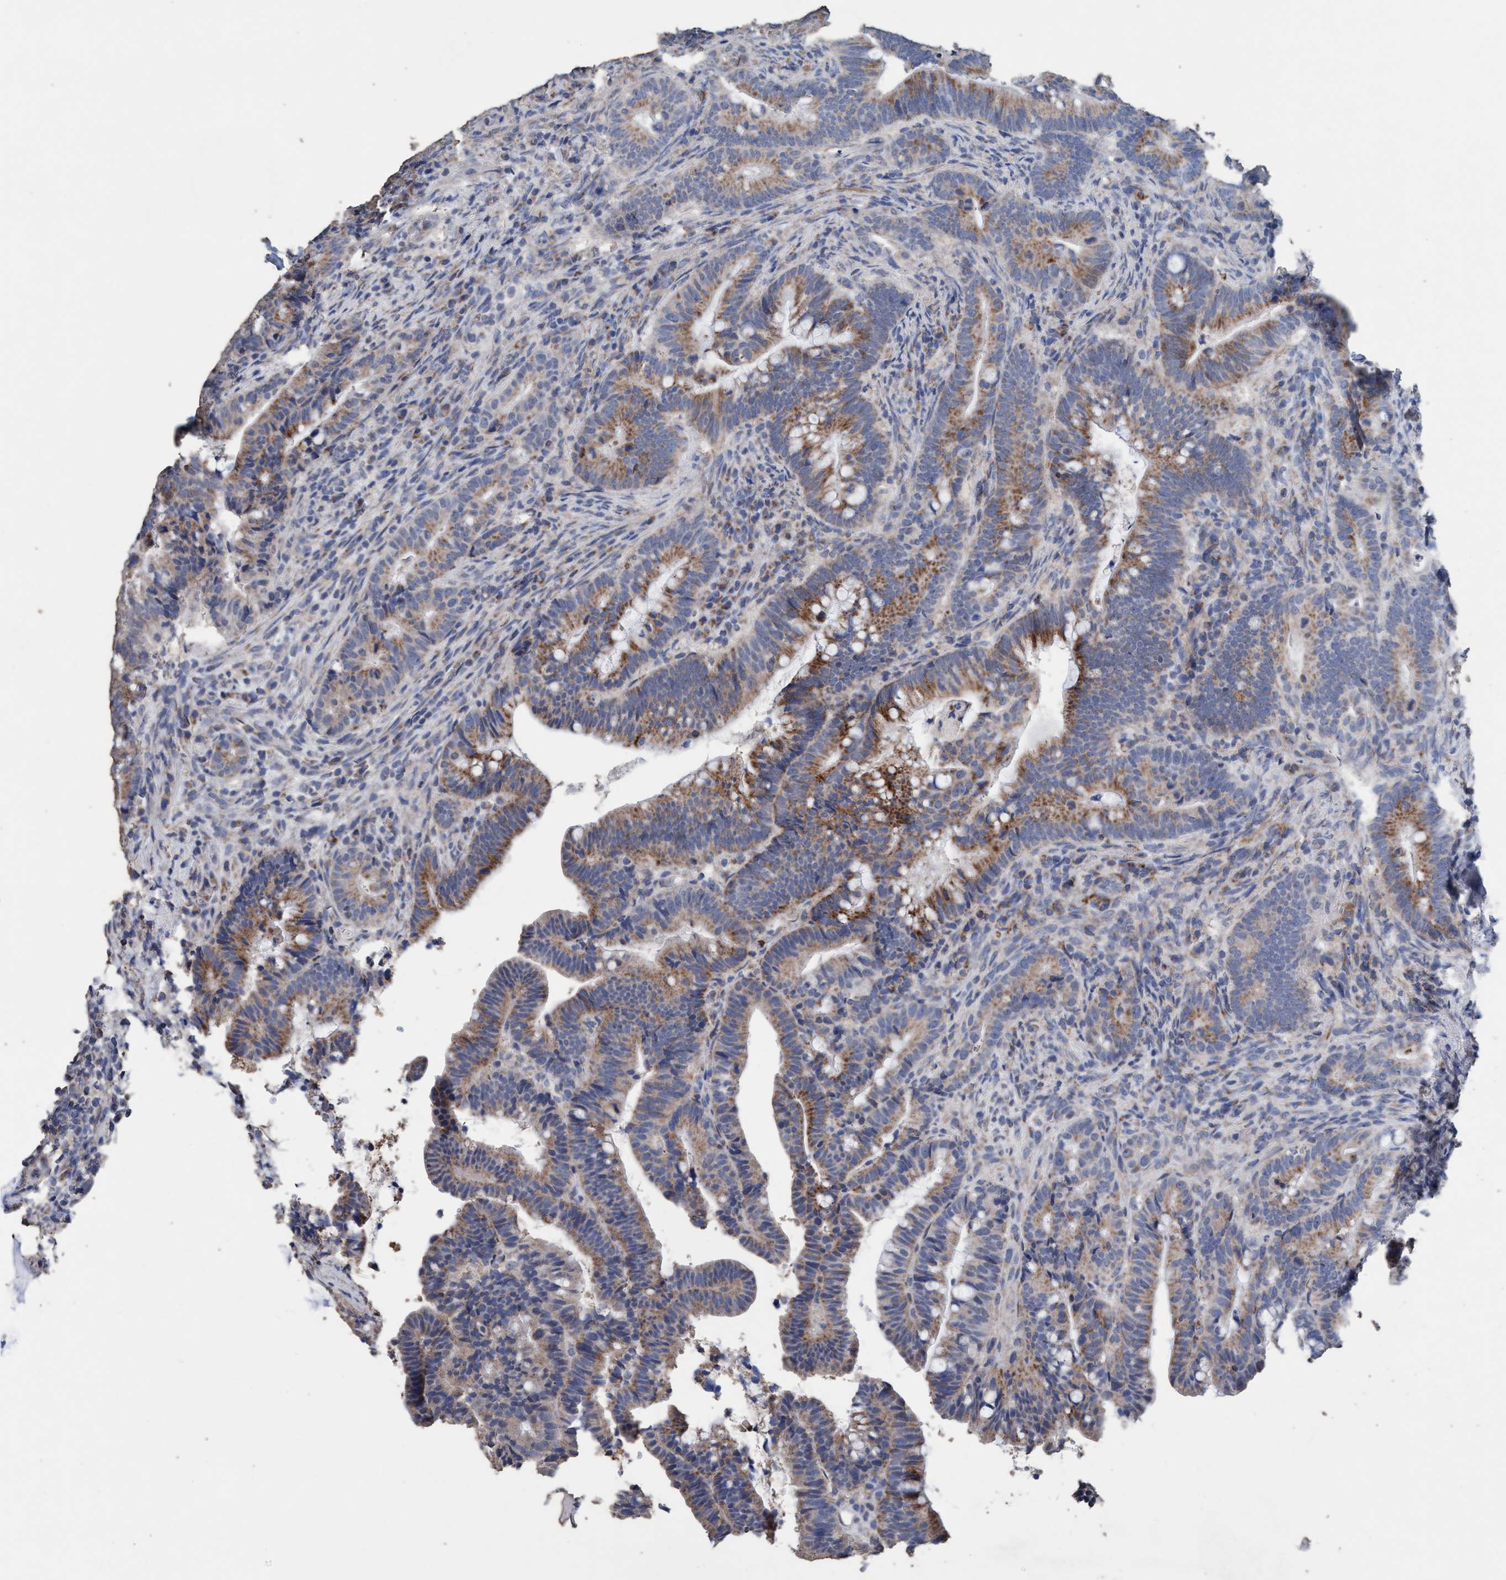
{"staining": {"intensity": "moderate", "quantity": ">75%", "location": "cytoplasmic/membranous"}, "tissue": "colorectal cancer", "cell_type": "Tumor cells", "image_type": "cancer", "snomed": [{"axis": "morphology", "description": "Adenocarcinoma, NOS"}, {"axis": "topography", "description": "Colon"}], "caption": "Moderate cytoplasmic/membranous expression is appreciated in approximately >75% of tumor cells in colorectal cancer.", "gene": "RSAD1", "patient": {"sex": "female", "age": 66}}